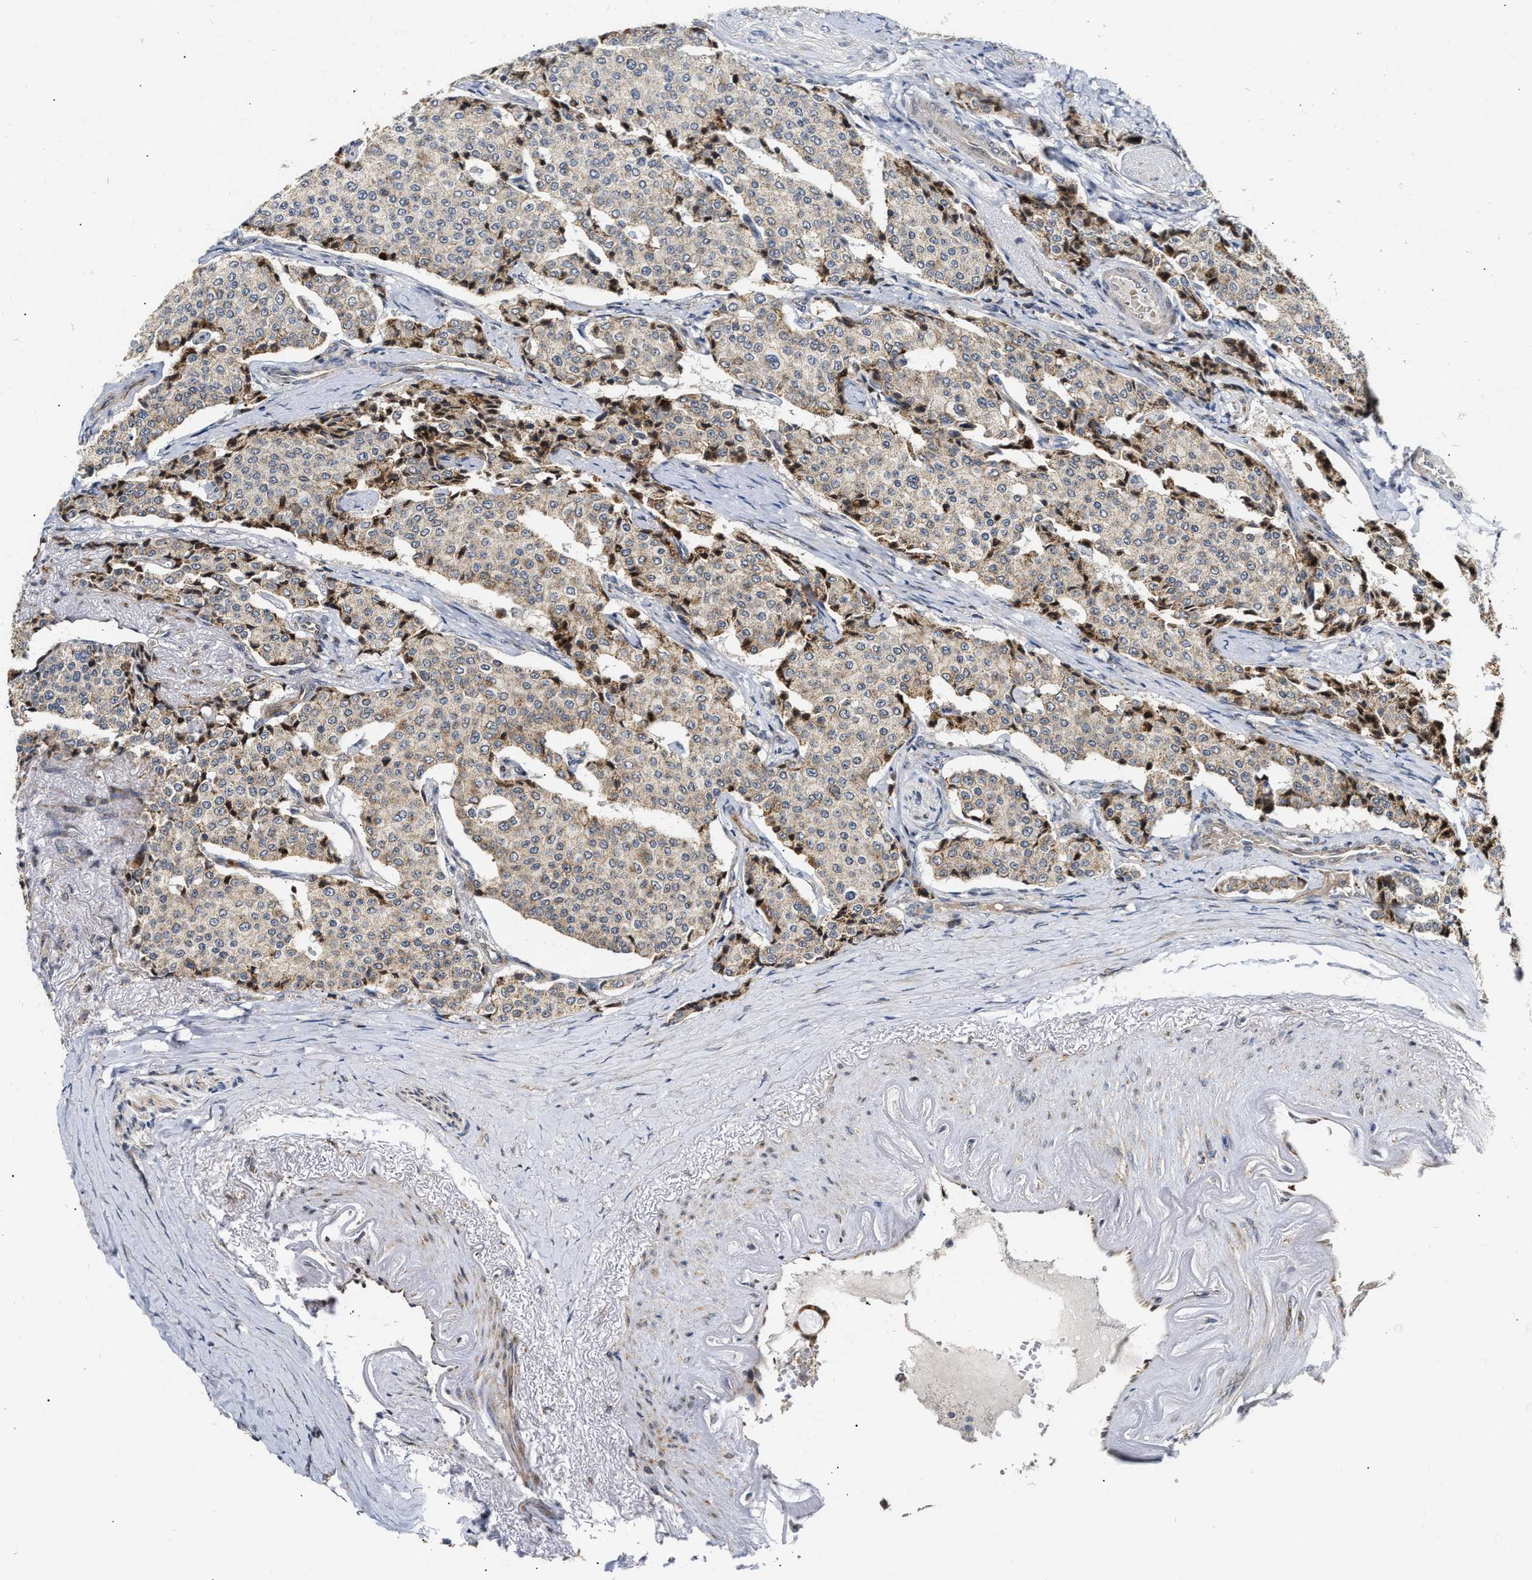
{"staining": {"intensity": "weak", "quantity": ">75%", "location": "cytoplasmic/membranous"}, "tissue": "carcinoid", "cell_type": "Tumor cells", "image_type": "cancer", "snomed": [{"axis": "morphology", "description": "Carcinoid, malignant, NOS"}, {"axis": "topography", "description": "Colon"}], "caption": "Protein staining by immunohistochemistry (IHC) displays weak cytoplasmic/membranous expression in approximately >75% of tumor cells in carcinoid.", "gene": "DEPTOR", "patient": {"sex": "female", "age": 61}}